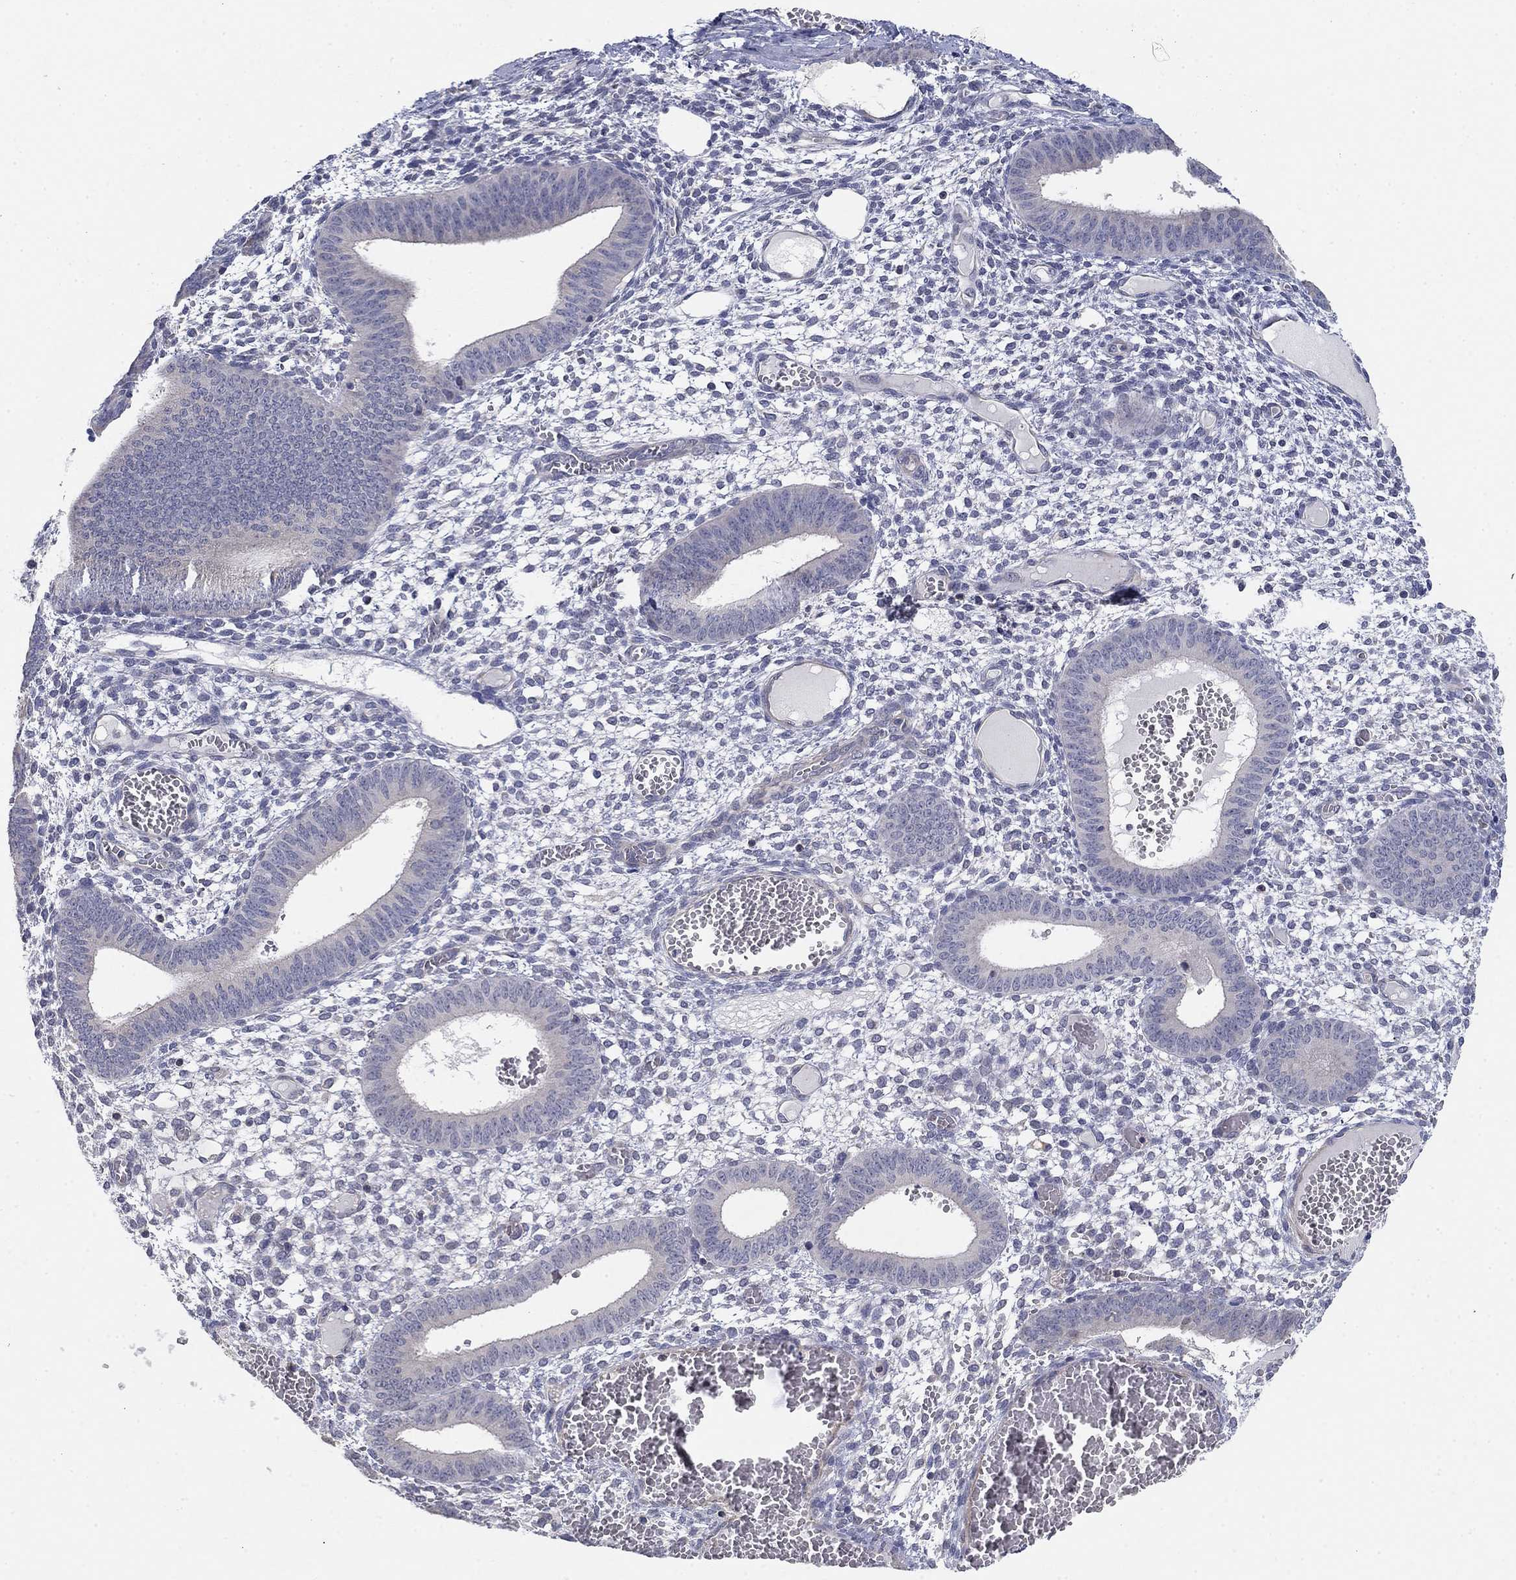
{"staining": {"intensity": "negative", "quantity": "none", "location": "none"}, "tissue": "endometrium", "cell_type": "Cells in endometrial stroma", "image_type": "normal", "snomed": [{"axis": "morphology", "description": "Normal tissue, NOS"}, {"axis": "topography", "description": "Endometrium"}], "caption": "IHC photomicrograph of benign endometrium stained for a protein (brown), which displays no positivity in cells in endometrial stroma.", "gene": "GRK7", "patient": {"sex": "female", "age": 42}}